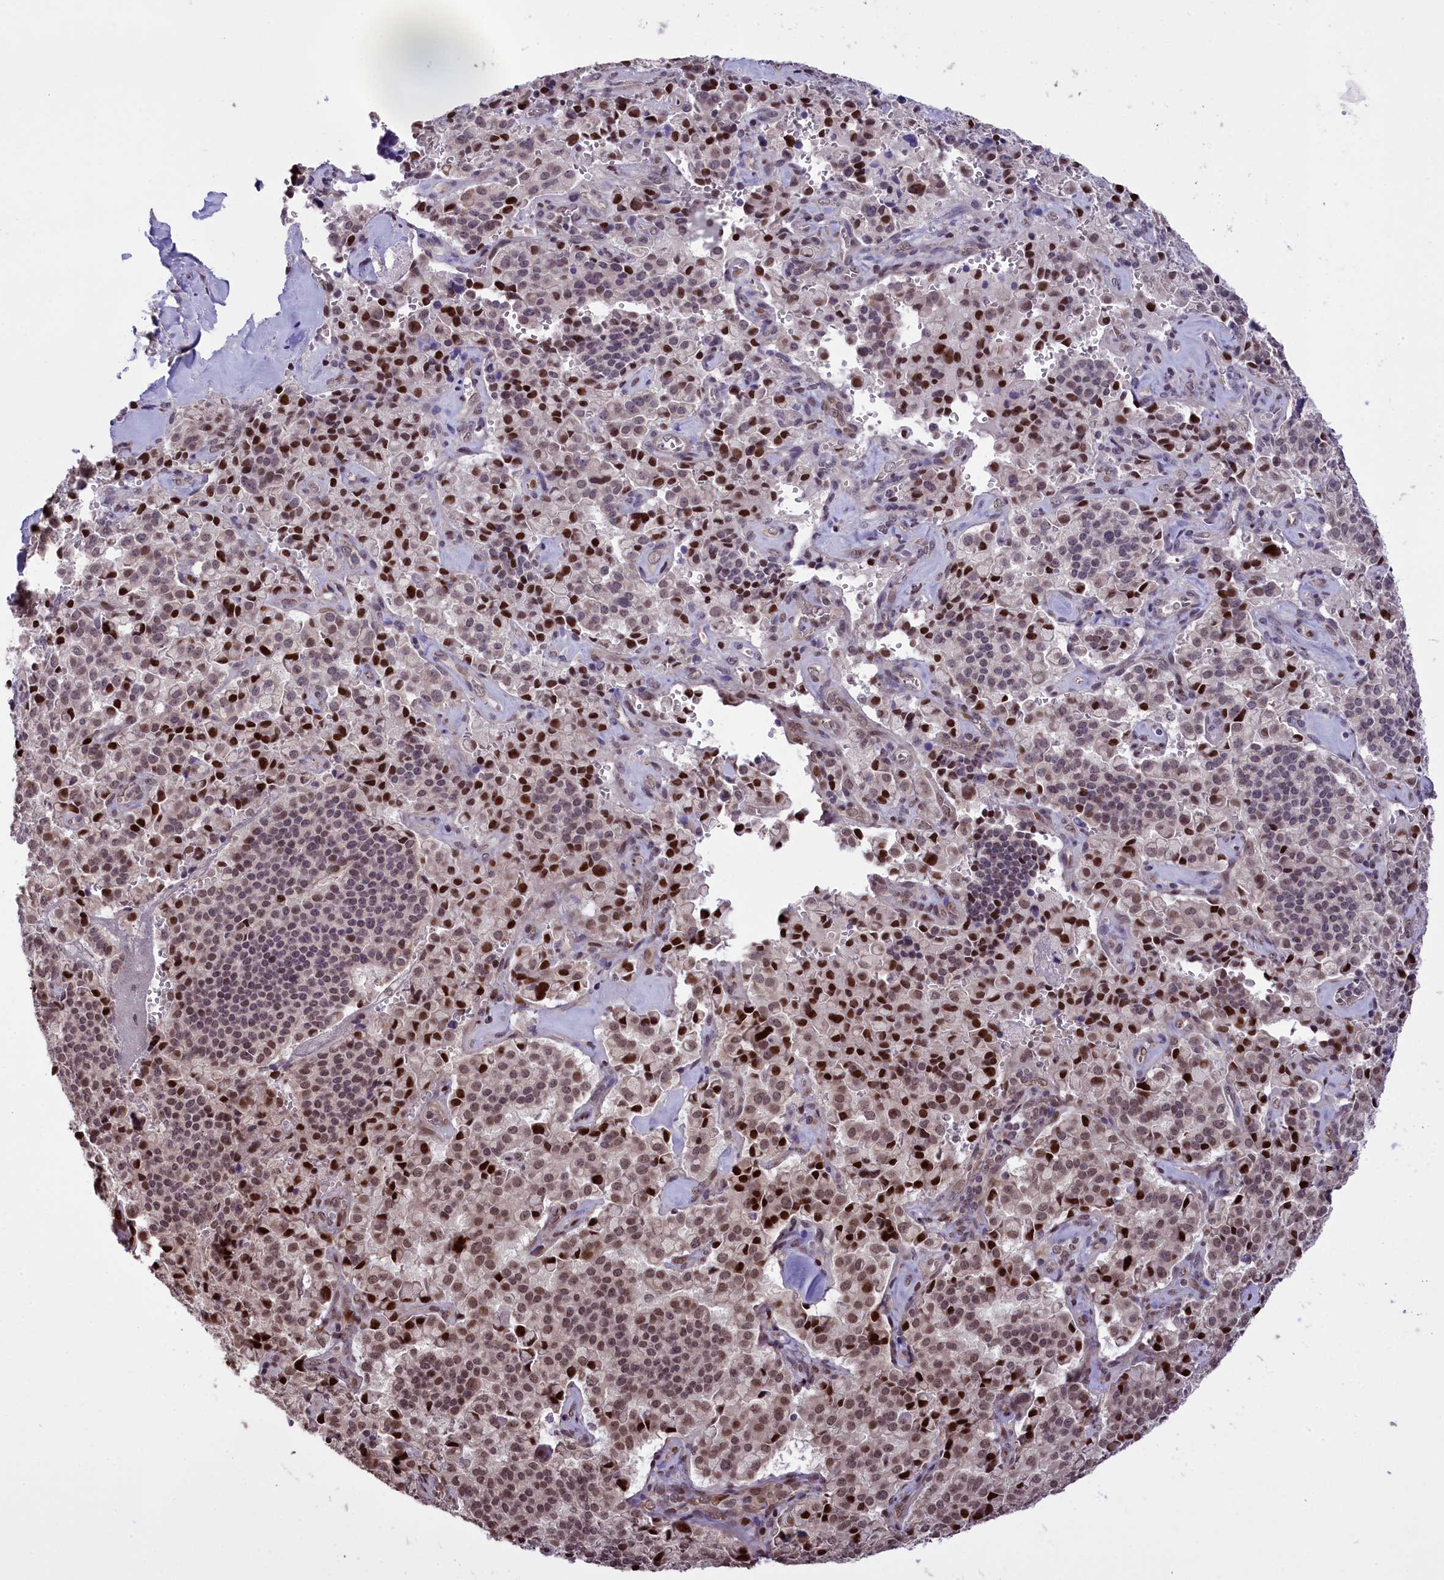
{"staining": {"intensity": "strong", "quantity": "25%-75%", "location": "nuclear"}, "tissue": "pancreatic cancer", "cell_type": "Tumor cells", "image_type": "cancer", "snomed": [{"axis": "morphology", "description": "Adenocarcinoma, NOS"}, {"axis": "topography", "description": "Pancreas"}], "caption": "An immunohistochemistry image of neoplastic tissue is shown. Protein staining in brown labels strong nuclear positivity in pancreatic cancer (adenocarcinoma) within tumor cells.", "gene": "RELB", "patient": {"sex": "male", "age": 65}}